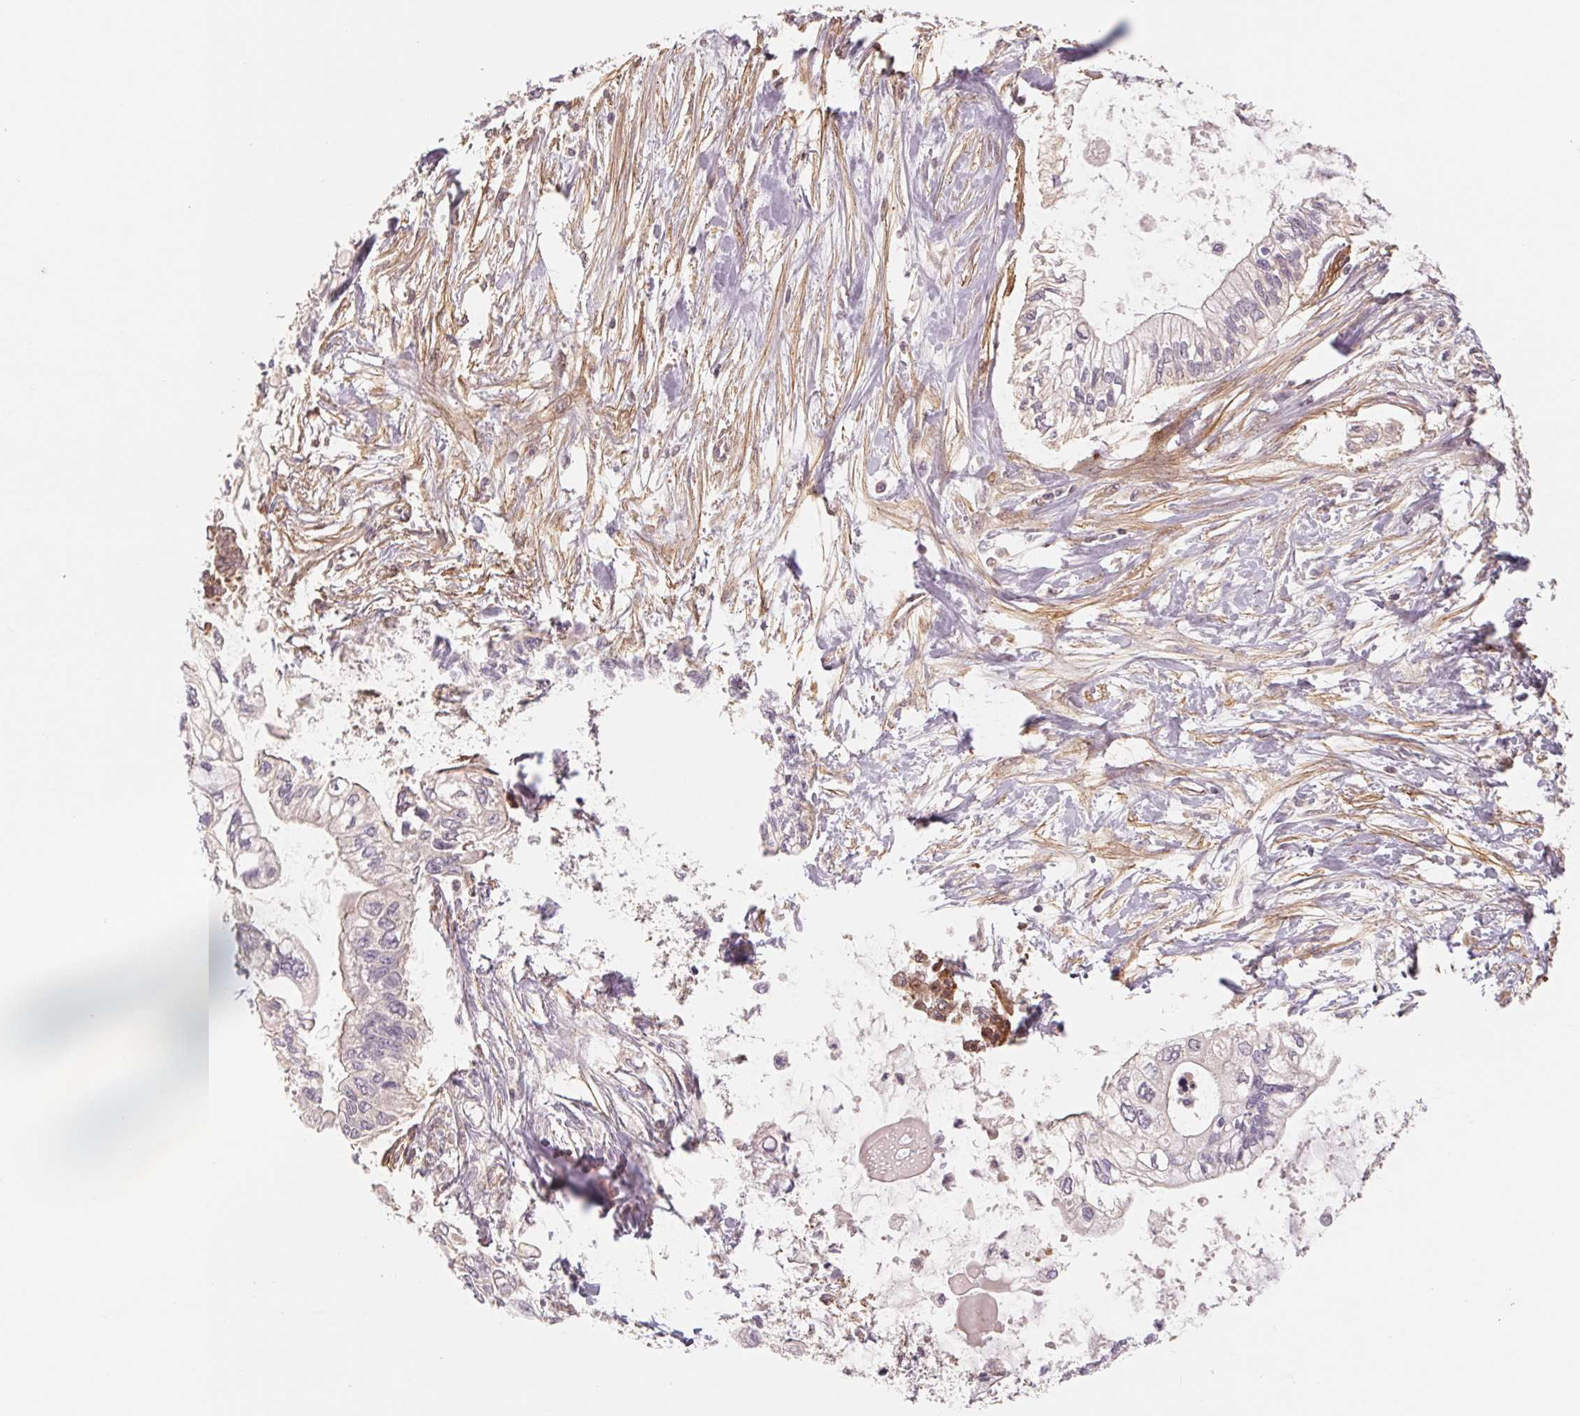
{"staining": {"intensity": "negative", "quantity": "none", "location": "none"}, "tissue": "pancreatic cancer", "cell_type": "Tumor cells", "image_type": "cancer", "snomed": [{"axis": "morphology", "description": "Adenocarcinoma, NOS"}, {"axis": "topography", "description": "Pancreas"}], "caption": "IHC photomicrograph of pancreatic cancer (adenocarcinoma) stained for a protein (brown), which reveals no positivity in tumor cells.", "gene": "CCDC112", "patient": {"sex": "female", "age": 77}}